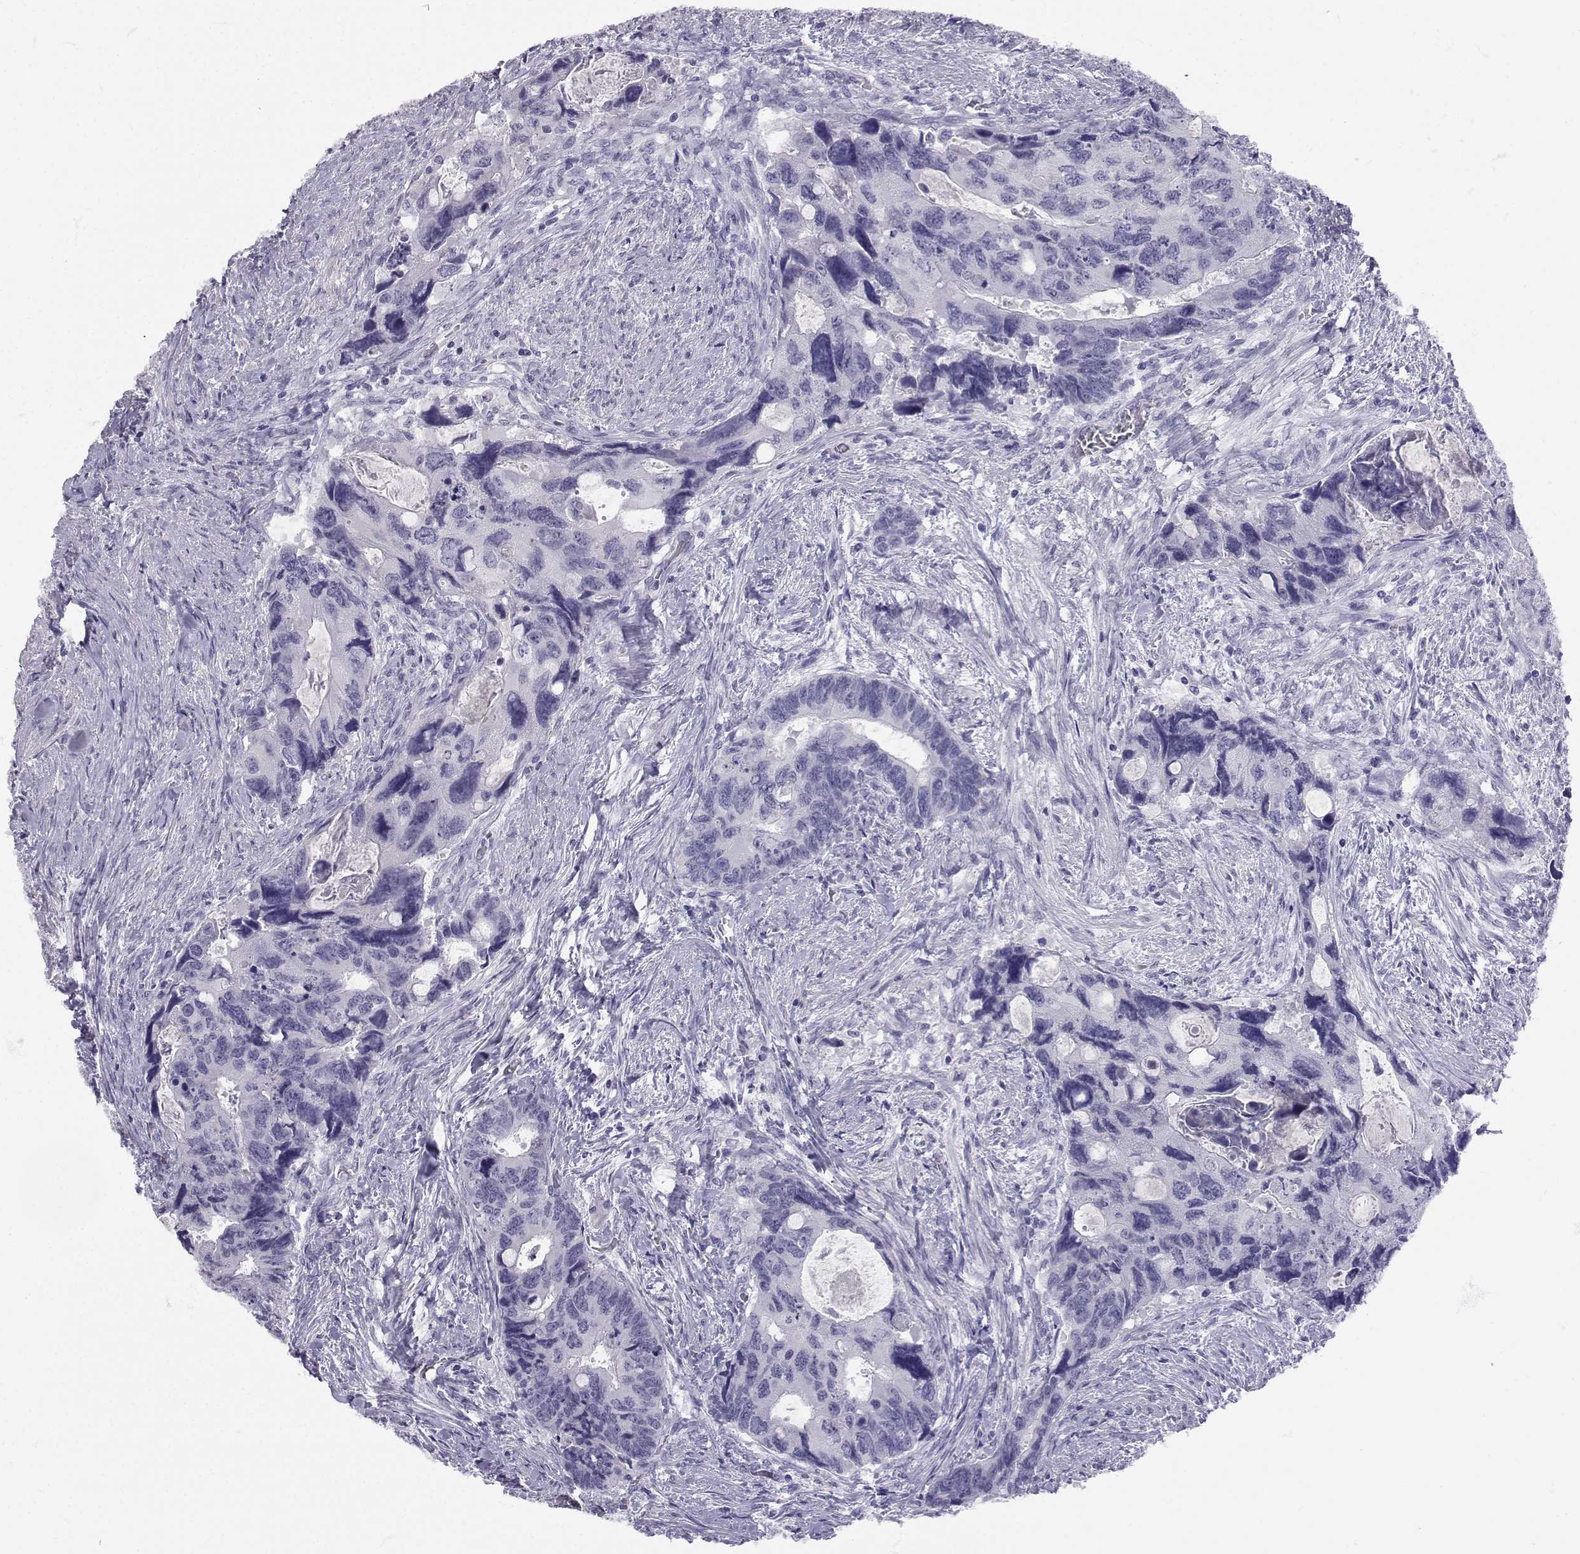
{"staining": {"intensity": "negative", "quantity": "none", "location": "none"}, "tissue": "colorectal cancer", "cell_type": "Tumor cells", "image_type": "cancer", "snomed": [{"axis": "morphology", "description": "Adenocarcinoma, NOS"}, {"axis": "topography", "description": "Rectum"}], "caption": "A micrograph of human colorectal cancer is negative for staining in tumor cells. (IHC, brightfield microscopy, high magnification).", "gene": "SLC6A3", "patient": {"sex": "male", "age": 62}}